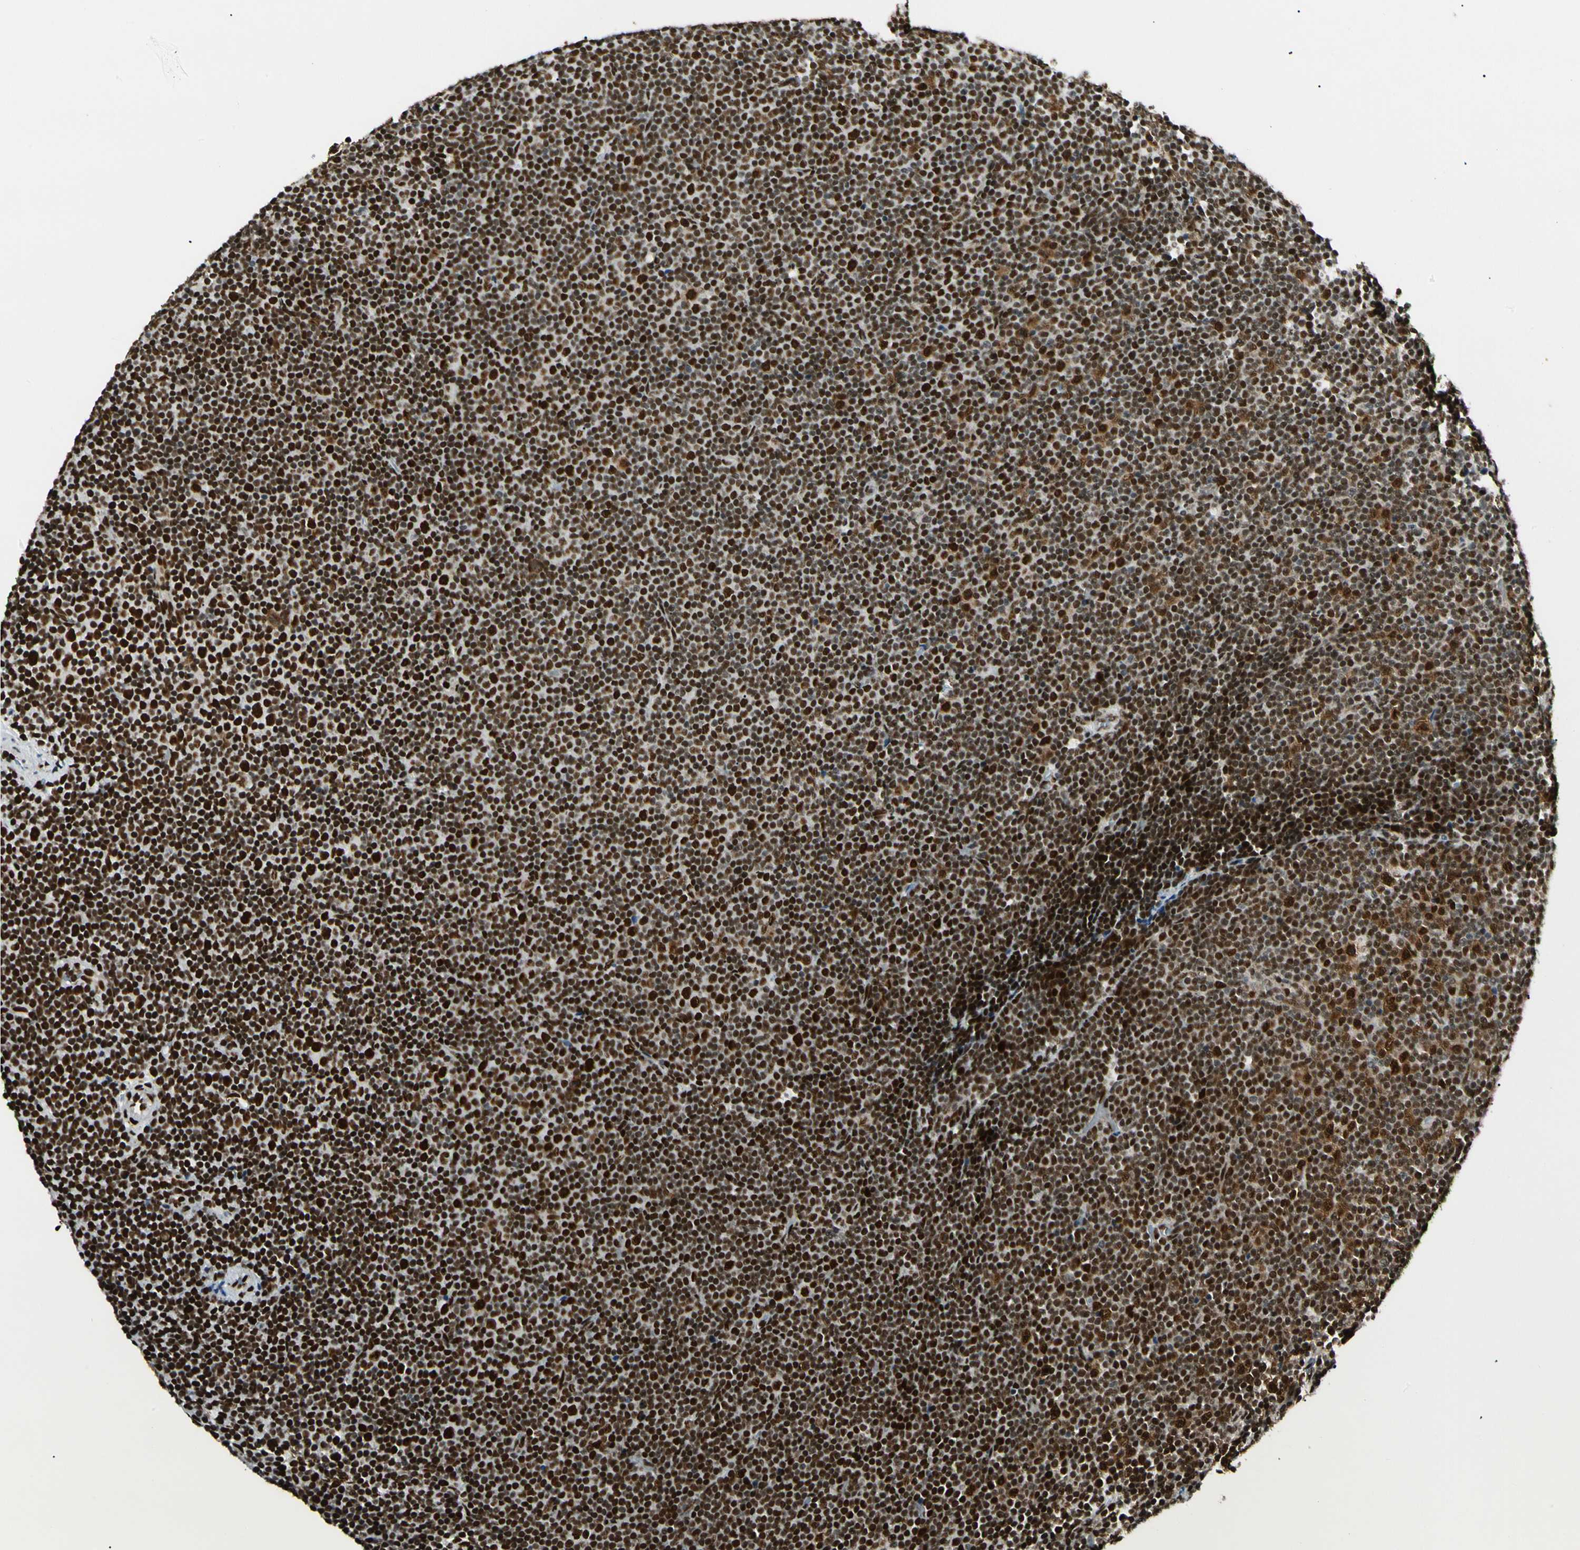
{"staining": {"intensity": "strong", "quantity": ">75%", "location": "cytoplasmic/membranous,nuclear"}, "tissue": "lymphoma", "cell_type": "Tumor cells", "image_type": "cancer", "snomed": [{"axis": "morphology", "description": "Malignant lymphoma, non-Hodgkin's type, Low grade"}, {"axis": "topography", "description": "Lymph node"}], "caption": "Immunohistochemistry (IHC) image of neoplastic tissue: malignant lymphoma, non-Hodgkin's type (low-grade) stained using immunohistochemistry shows high levels of strong protein expression localized specifically in the cytoplasmic/membranous and nuclear of tumor cells, appearing as a cytoplasmic/membranous and nuclear brown color.", "gene": "FUS", "patient": {"sex": "female", "age": 67}}